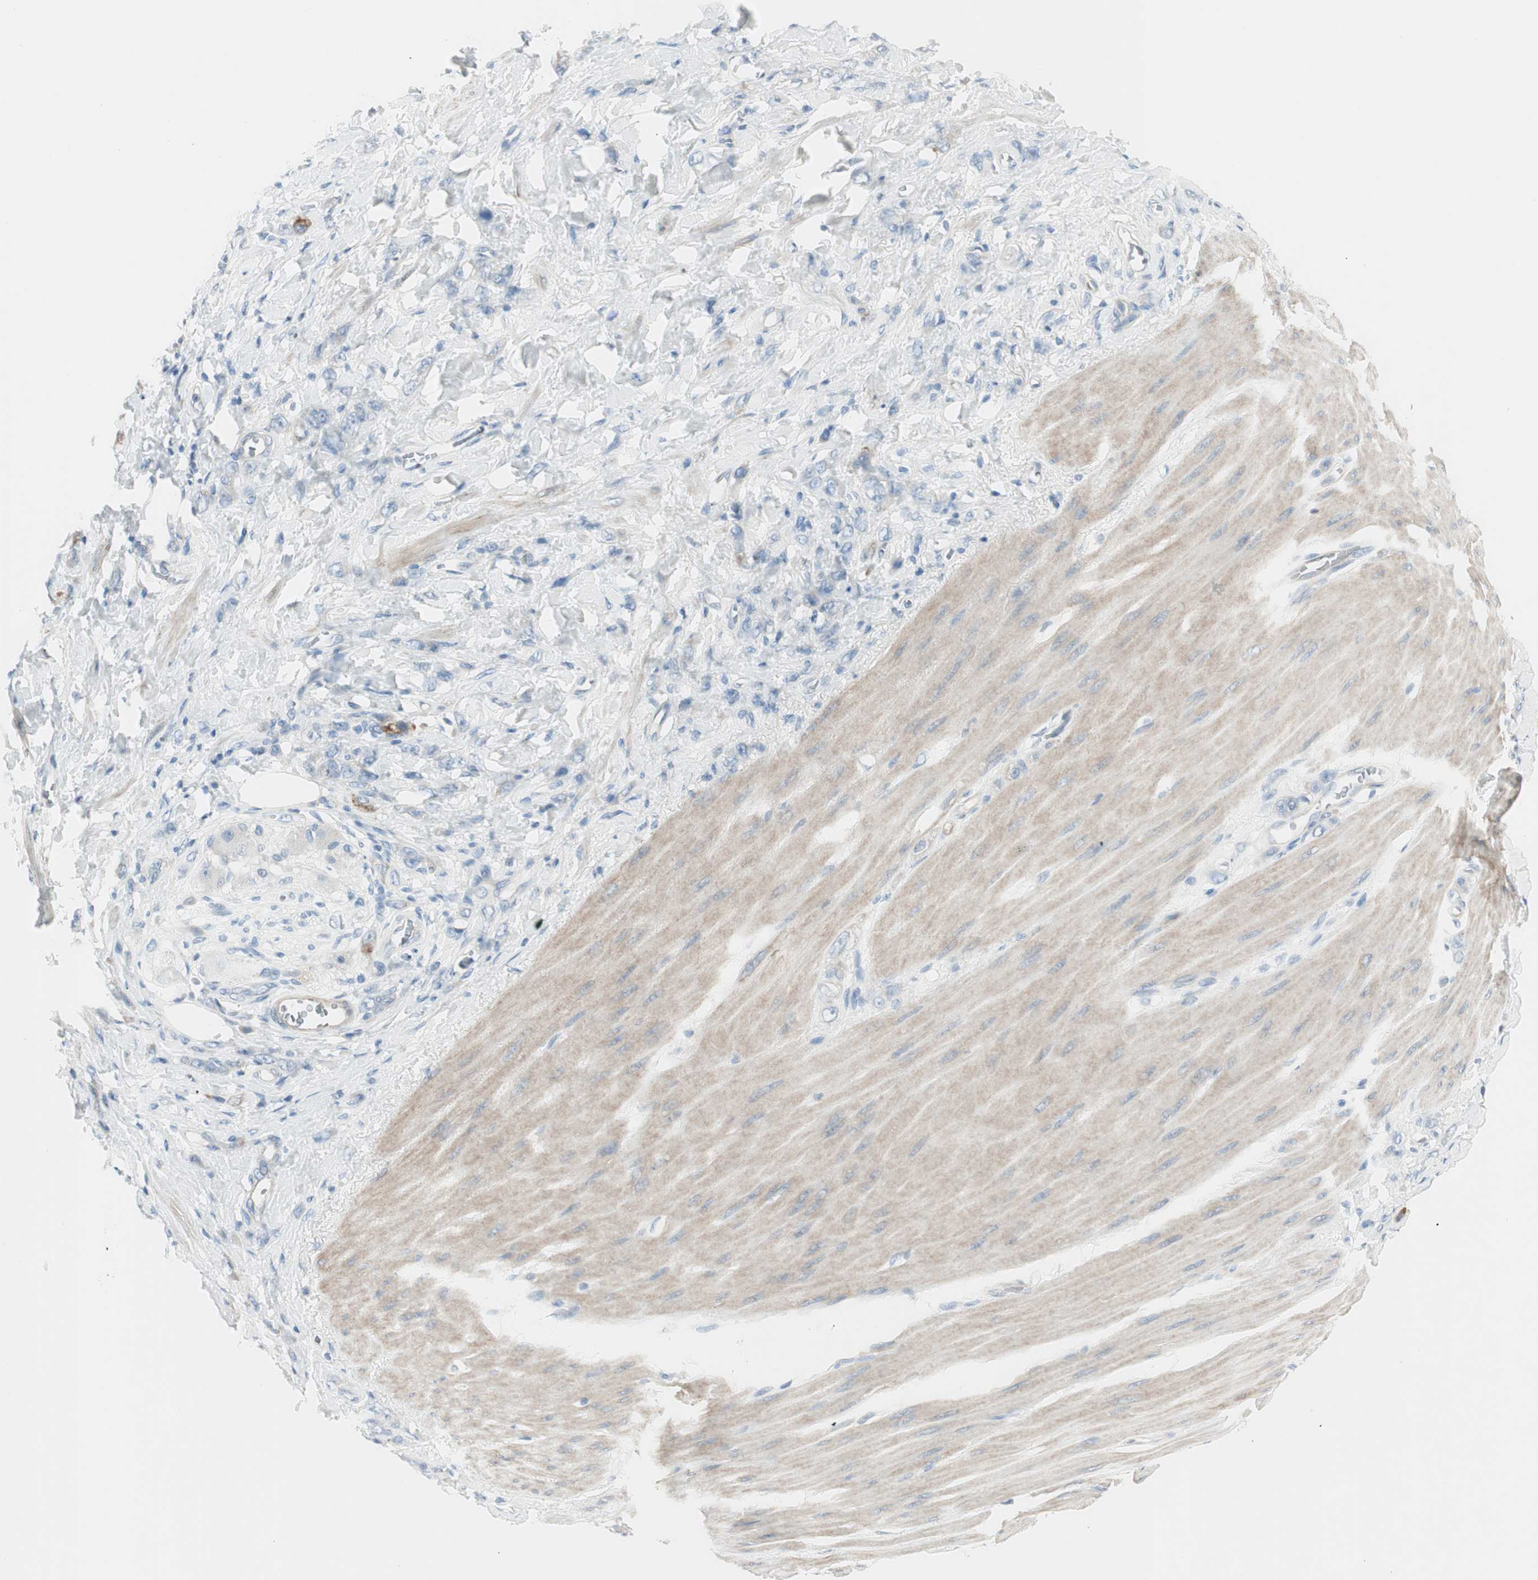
{"staining": {"intensity": "negative", "quantity": "none", "location": "none"}, "tissue": "stomach cancer", "cell_type": "Tumor cells", "image_type": "cancer", "snomed": [{"axis": "morphology", "description": "Adenocarcinoma, NOS"}, {"axis": "topography", "description": "Stomach"}], "caption": "Immunohistochemical staining of stomach cancer shows no significant expression in tumor cells.", "gene": "CDHR5", "patient": {"sex": "male", "age": 82}}